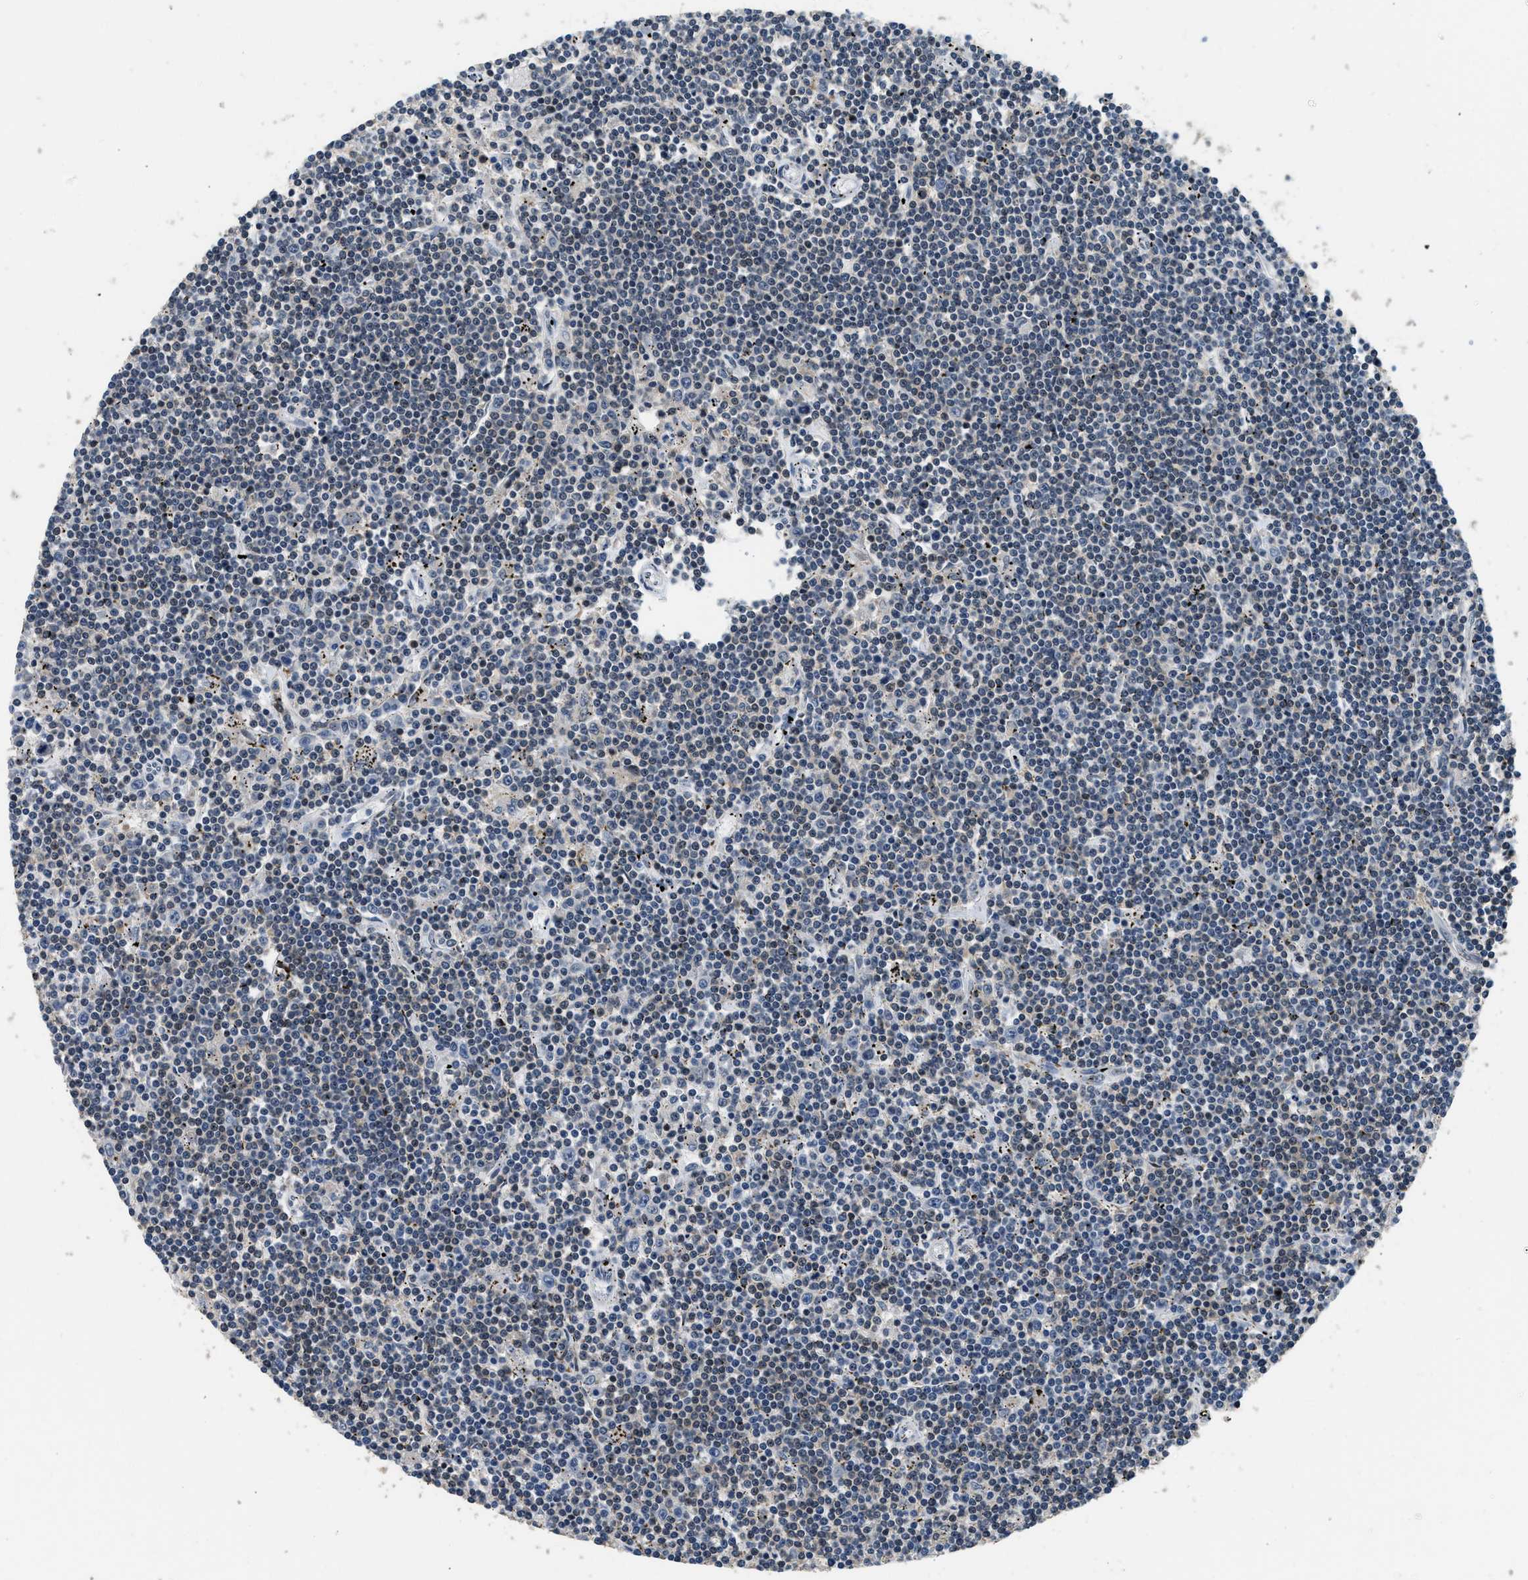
{"staining": {"intensity": "negative", "quantity": "none", "location": "none"}, "tissue": "lymphoma", "cell_type": "Tumor cells", "image_type": "cancer", "snomed": [{"axis": "morphology", "description": "Malignant lymphoma, non-Hodgkin's type, Low grade"}, {"axis": "topography", "description": "Spleen"}], "caption": "This is a photomicrograph of immunohistochemistry (IHC) staining of malignant lymphoma, non-Hodgkin's type (low-grade), which shows no expression in tumor cells.", "gene": "MTMR1", "patient": {"sex": "male", "age": 76}}